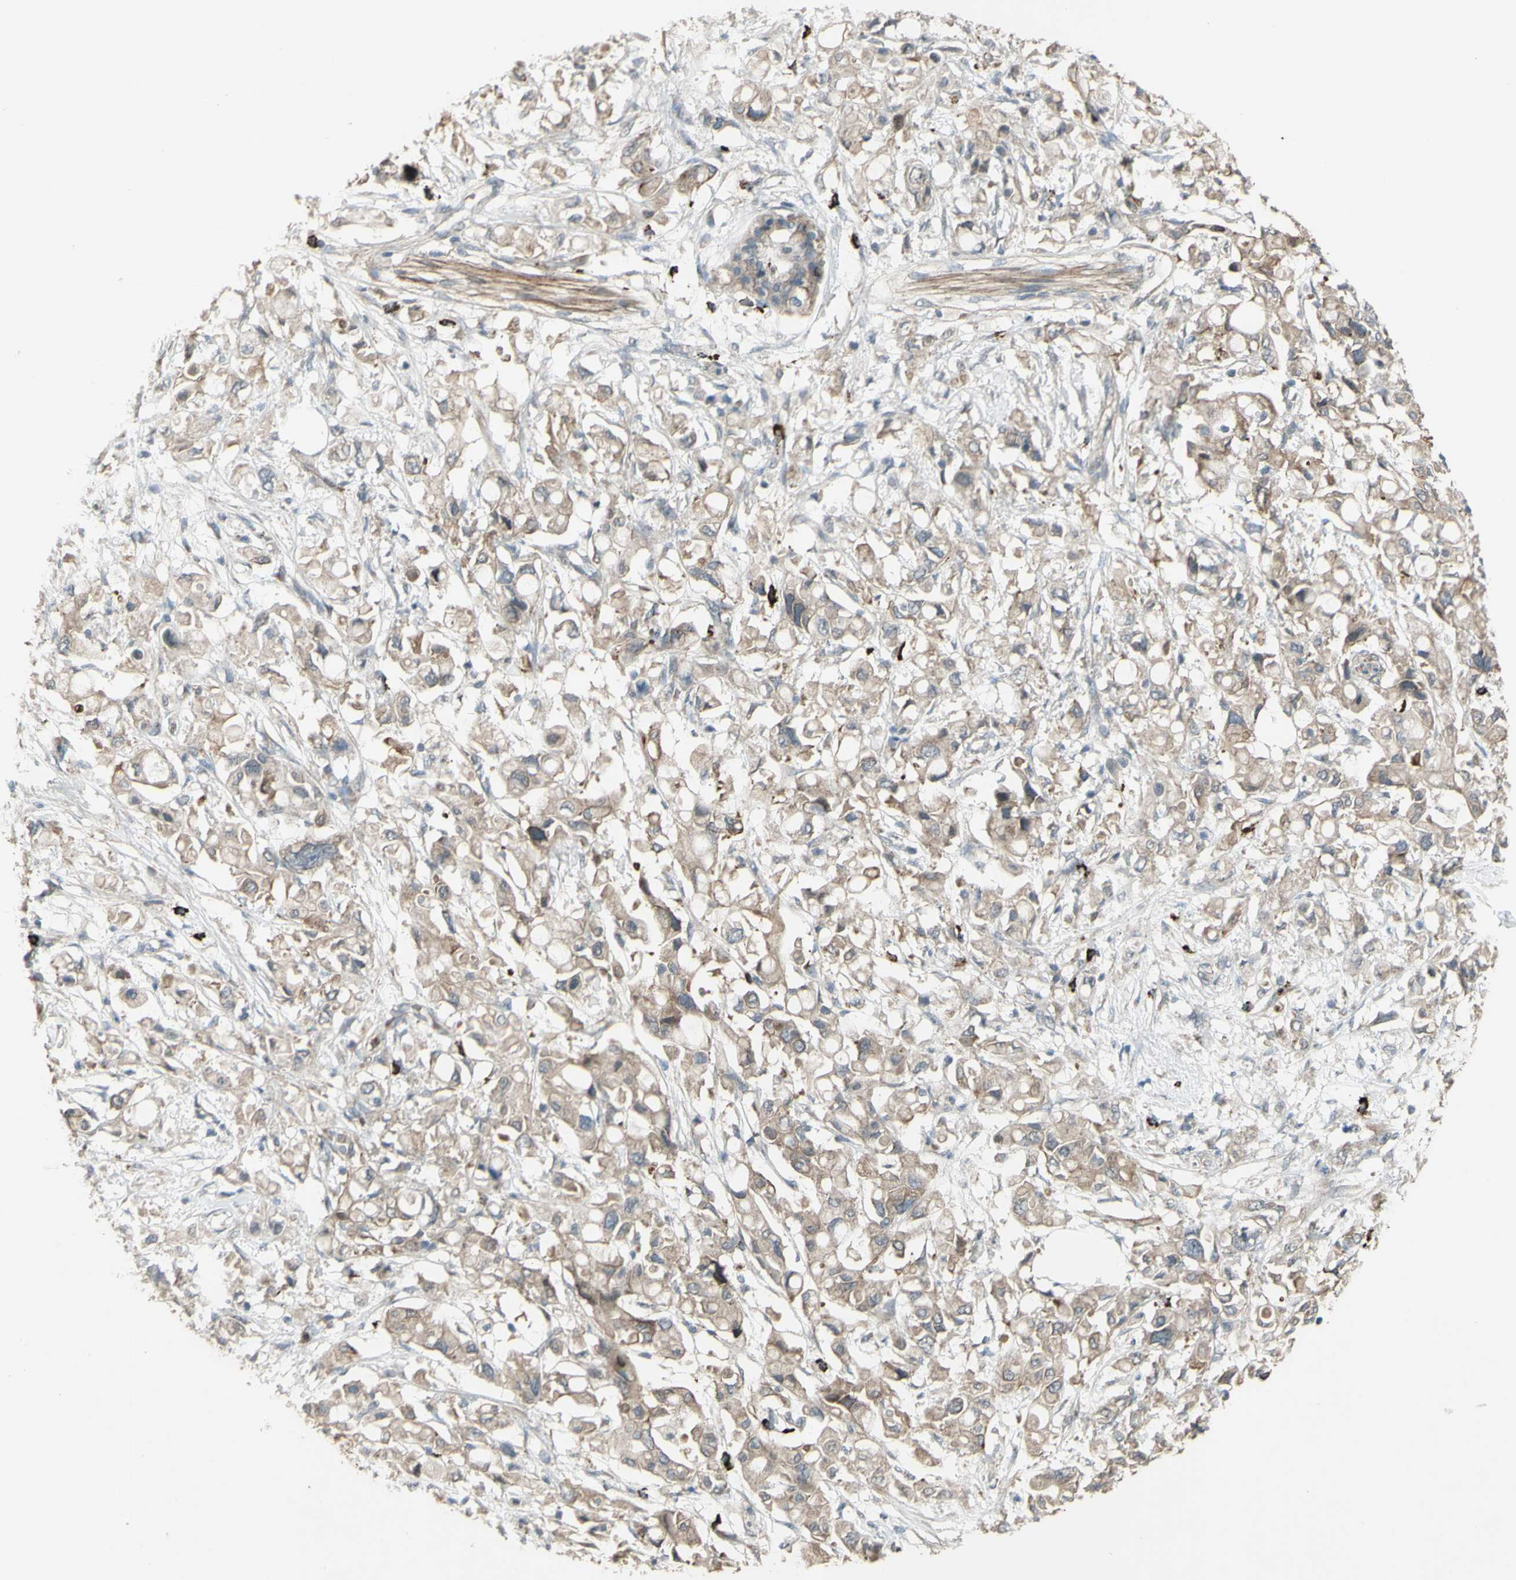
{"staining": {"intensity": "weak", "quantity": ">75%", "location": "cytoplasmic/membranous"}, "tissue": "pancreatic cancer", "cell_type": "Tumor cells", "image_type": "cancer", "snomed": [{"axis": "morphology", "description": "Adenocarcinoma, NOS"}, {"axis": "topography", "description": "Pancreas"}], "caption": "A brown stain highlights weak cytoplasmic/membranous positivity of a protein in pancreatic cancer (adenocarcinoma) tumor cells.", "gene": "GRAMD1B", "patient": {"sex": "female", "age": 56}}